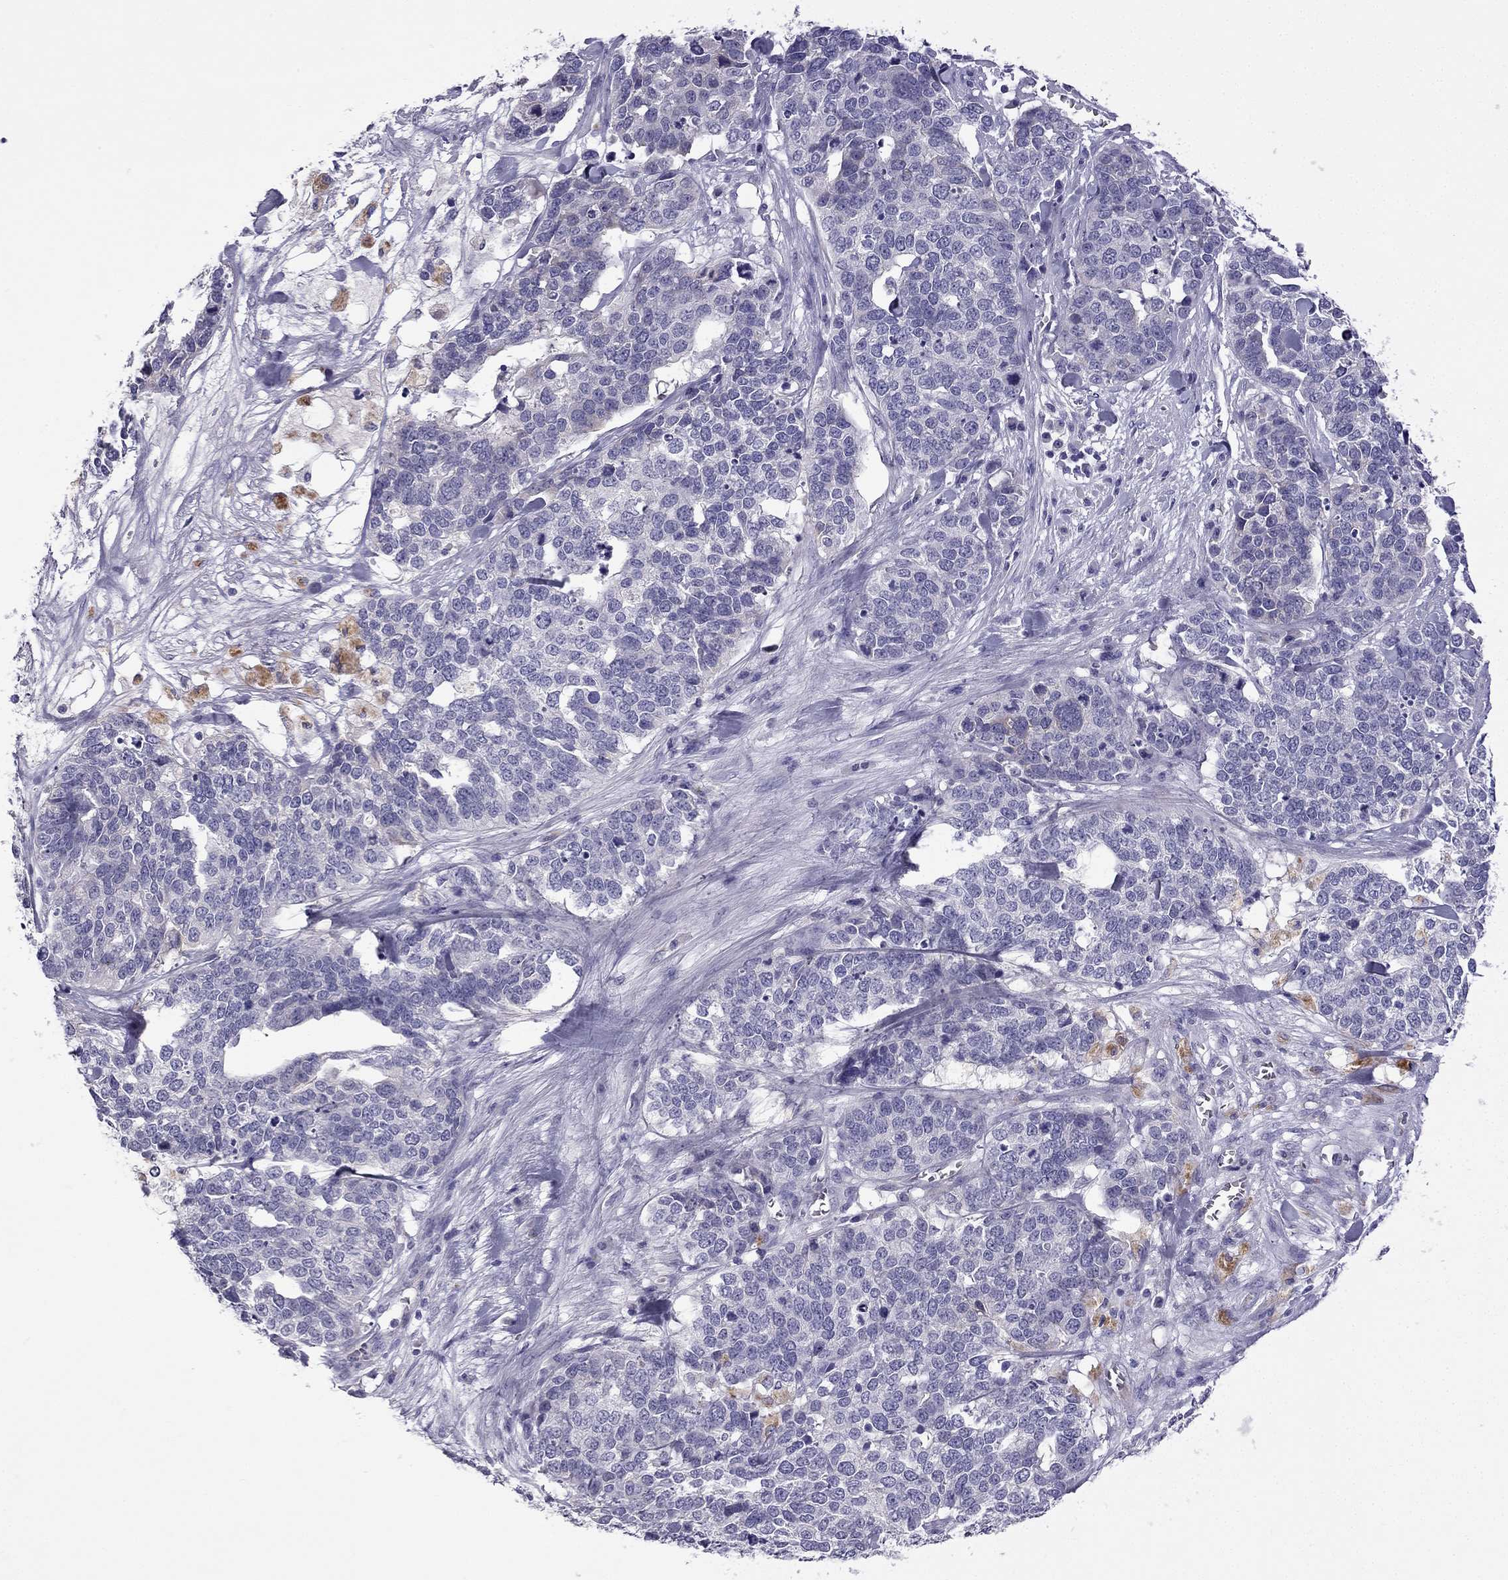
{"staining": {"intensity": "negative", "quantity": "none", "location": "none"}, "tissue": "ovarian cancer", "cell_type": "Tumor cells", "image_type": "cancer", "snomed": [{"axis": "morphology", "description": "Carcinoma, endometroid"}, {"axis": "topography", "description": "Ovary"}], "caption": "An immunohistochemistry micrograph of ovarian cancer is shown. There is no staining in tumor cells of ovarian cancer.", "gene": "STOML3", "patient": {"sex": "female", "age": 65}}